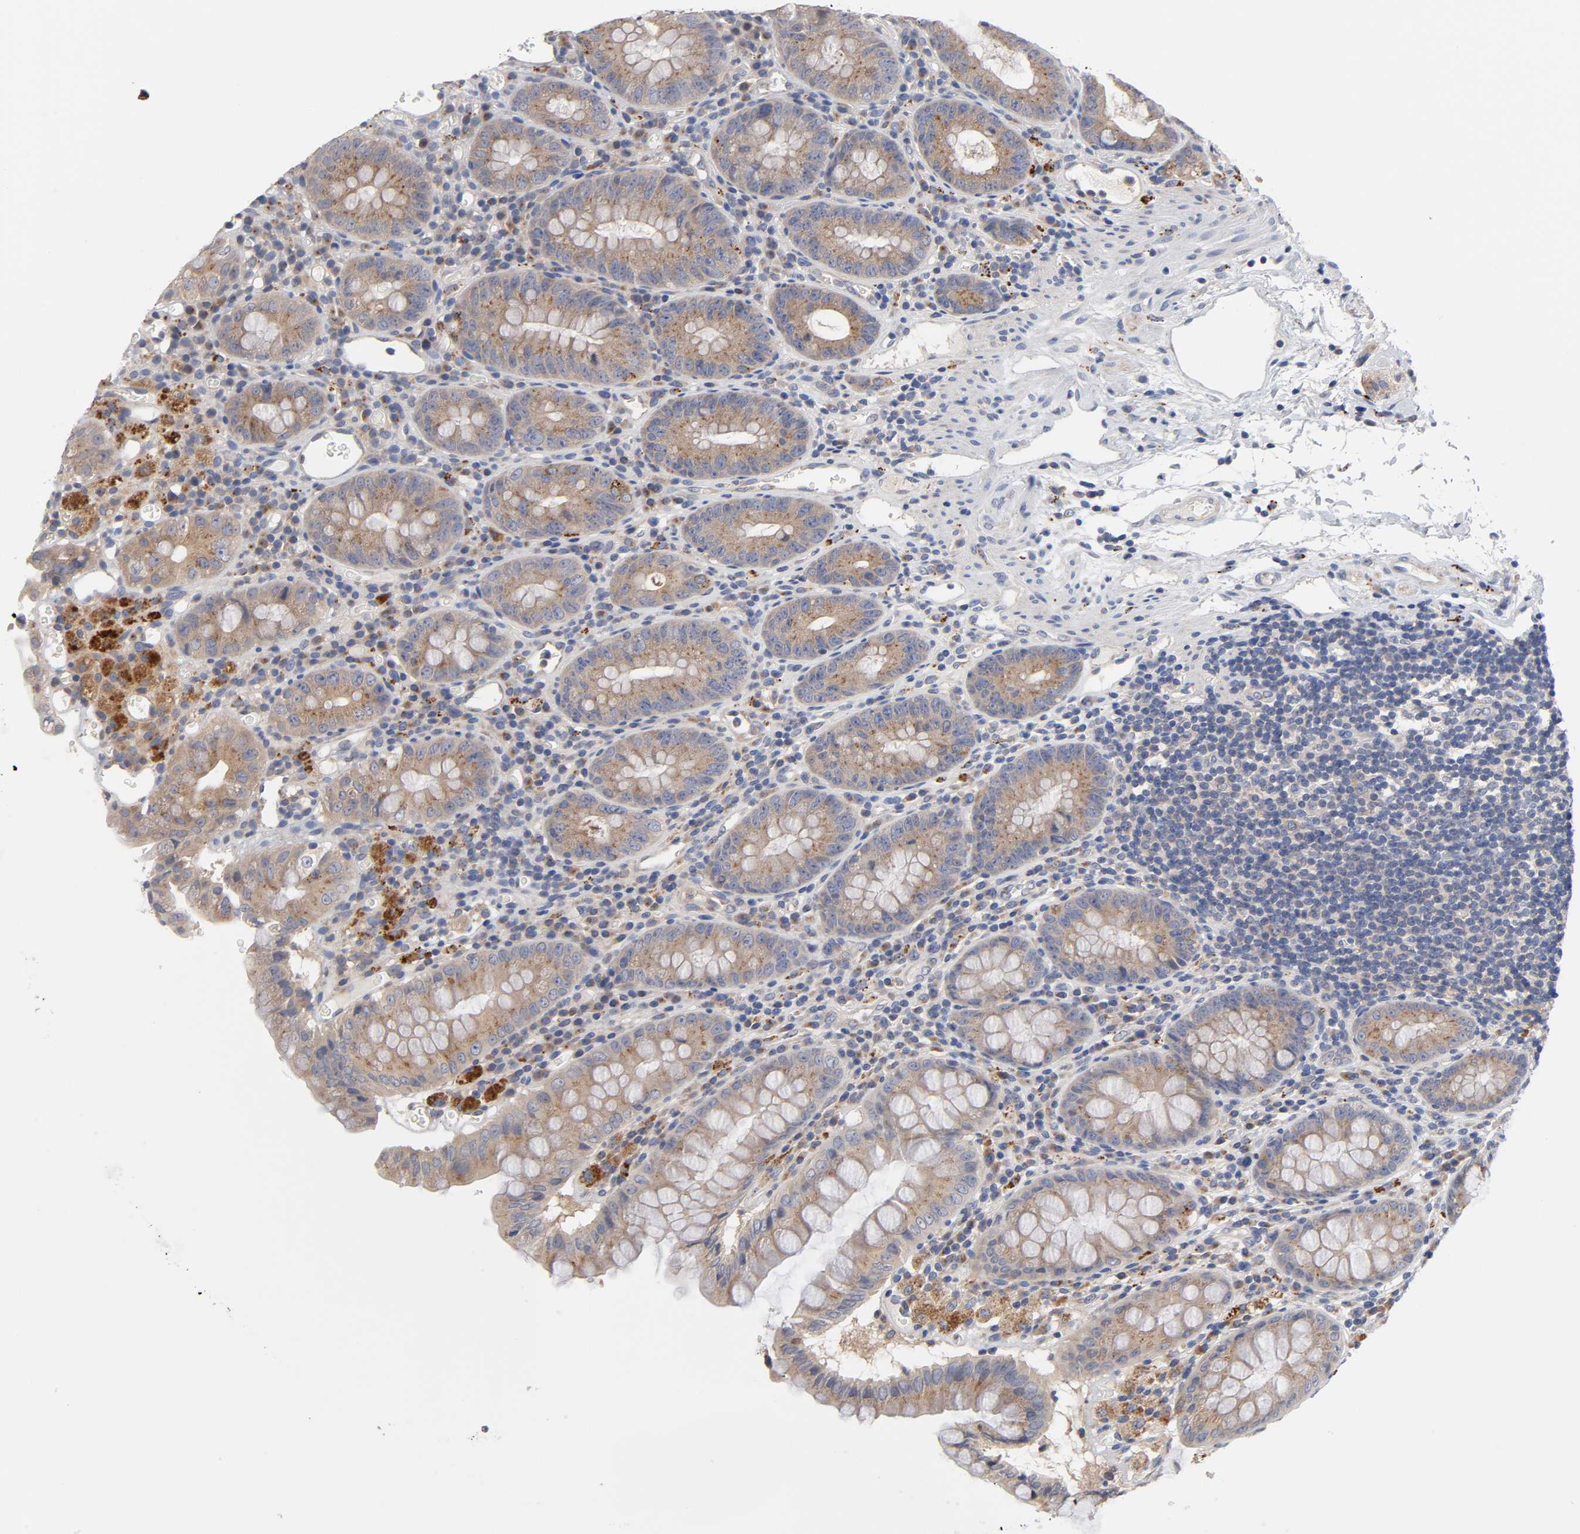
{"staining": {"intensity": "negative", "quantity": "none", "location": "none"}, "tissue": "colon", "cell_type": "Endothelial cells", "image_type": "normal", "snomed": [{"axis": "morphology", "description": "Normal tissue, NOS"}, {"axis": "topography", "description": "Colon"}], "caption": "This is a photomicrograph of IHC staining of unremarkable colon, which shows no staining in endothelial cells.", "gene": "C17orf75", "patient": {"sex": "female", "age": 46}}